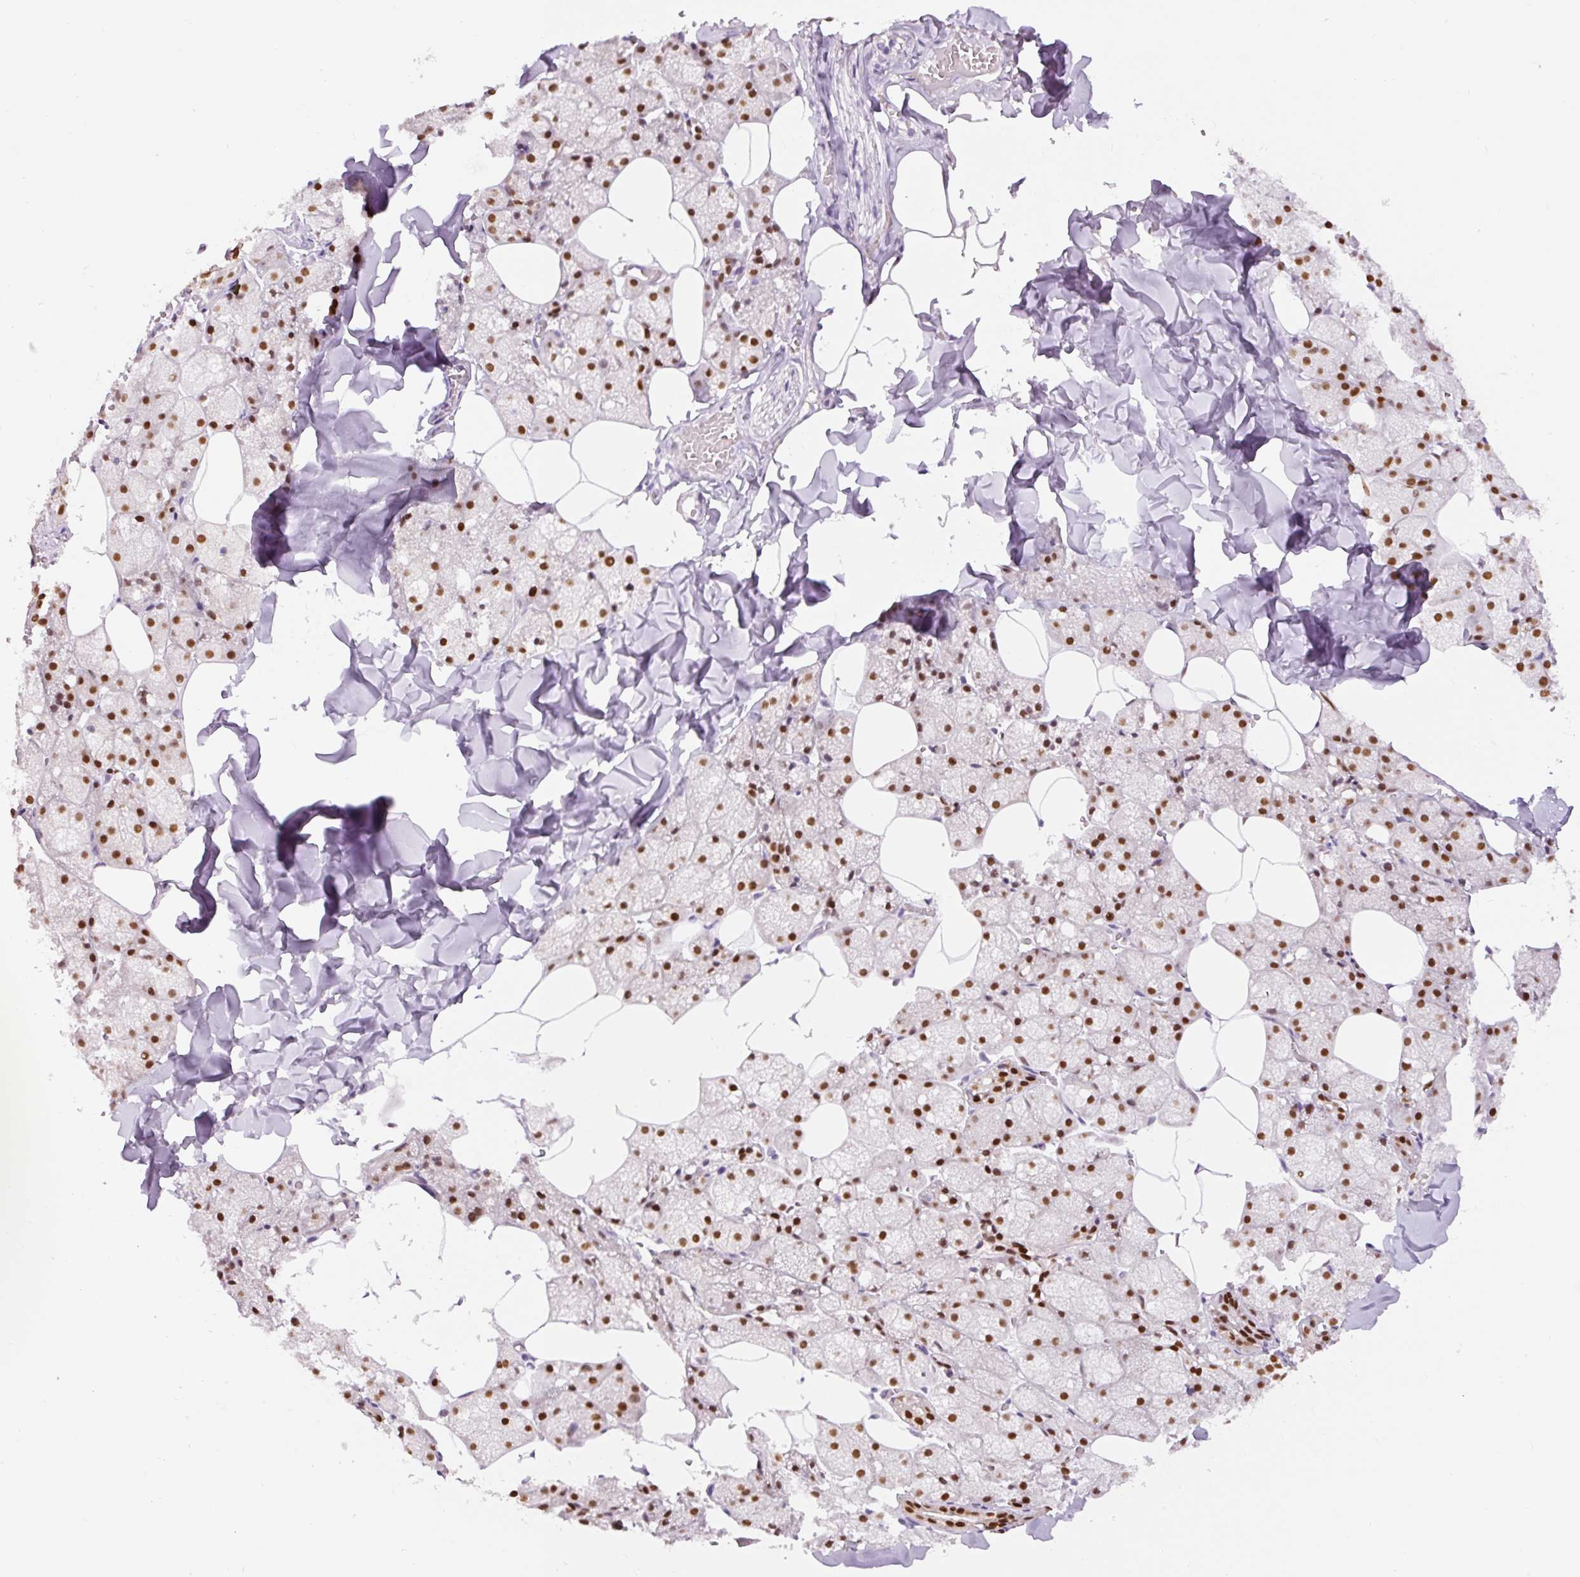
{"staining": {"intensity": "strong", "quantity": ">75%", "location": "nuclear"}, "tissue": "salivary gland", "cell_type": "Glandular cells", "image_type": "normal", "snomed": [{"axis": "morphology", "description": "Normal tissue, NOS"}, {"axis": "topography", "description": "Salivary gland"}, {"axis": "topography", "description": "Peripheral nerve tissue"}], "caption": "Immunohistochemical staining of unremarkable salivary gland shows >75% levels of strong nuclear protein expression in approximately >75% of glandular cells. The staining was performed using DAB, with brown indicating positive protein expression. Nuclei are stained blue with hematoxylin.", "gene": "SIX1", "patient": {"sex": "male", "age": 38}}